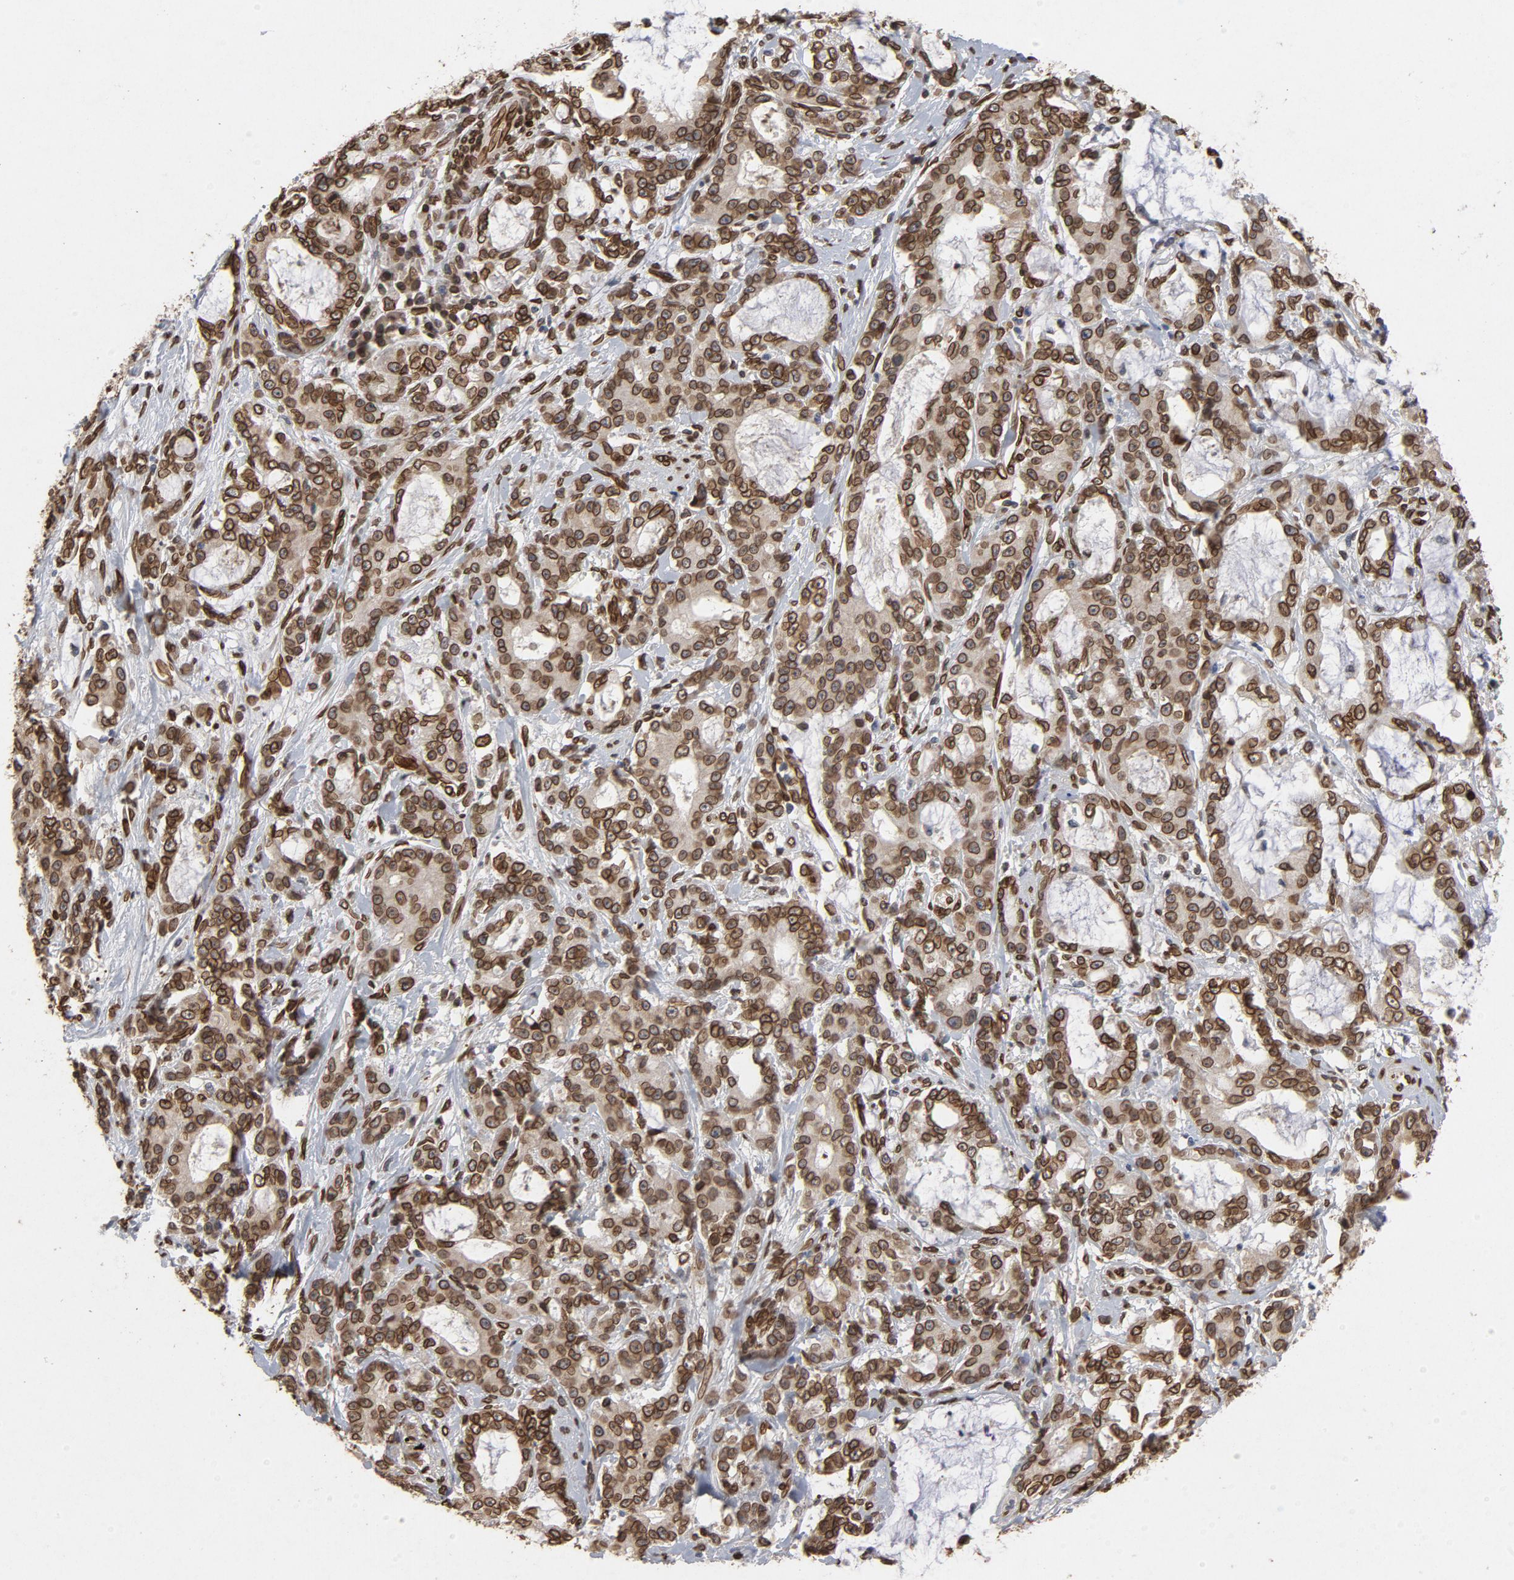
{"staining": {"intensity": "strong", "quantity": ">75%", "location": "cytoplasmic/membranous,nuclear"}, "tissue": "pancreatic cancer", "cell_type": "Tumor cells", "image_type": "cancer", "snomed": [{"axis": "morphology", "description": "Adenocarcinoma, NOS"}, {"axis": "topography", "description": "Pancreas"}], "caption": "A high-resolution image shows IHC staining of adenocarcinoma (pancreatic), which reveals strong cytoplasmic/membranous and nuclear staining in approximately >75% of tumor cells. The protein of interest is shown in brown color, while the nuclei are stained blue.", "gene": "LMNA", "patient": {"sex": "female", "age": 73}}